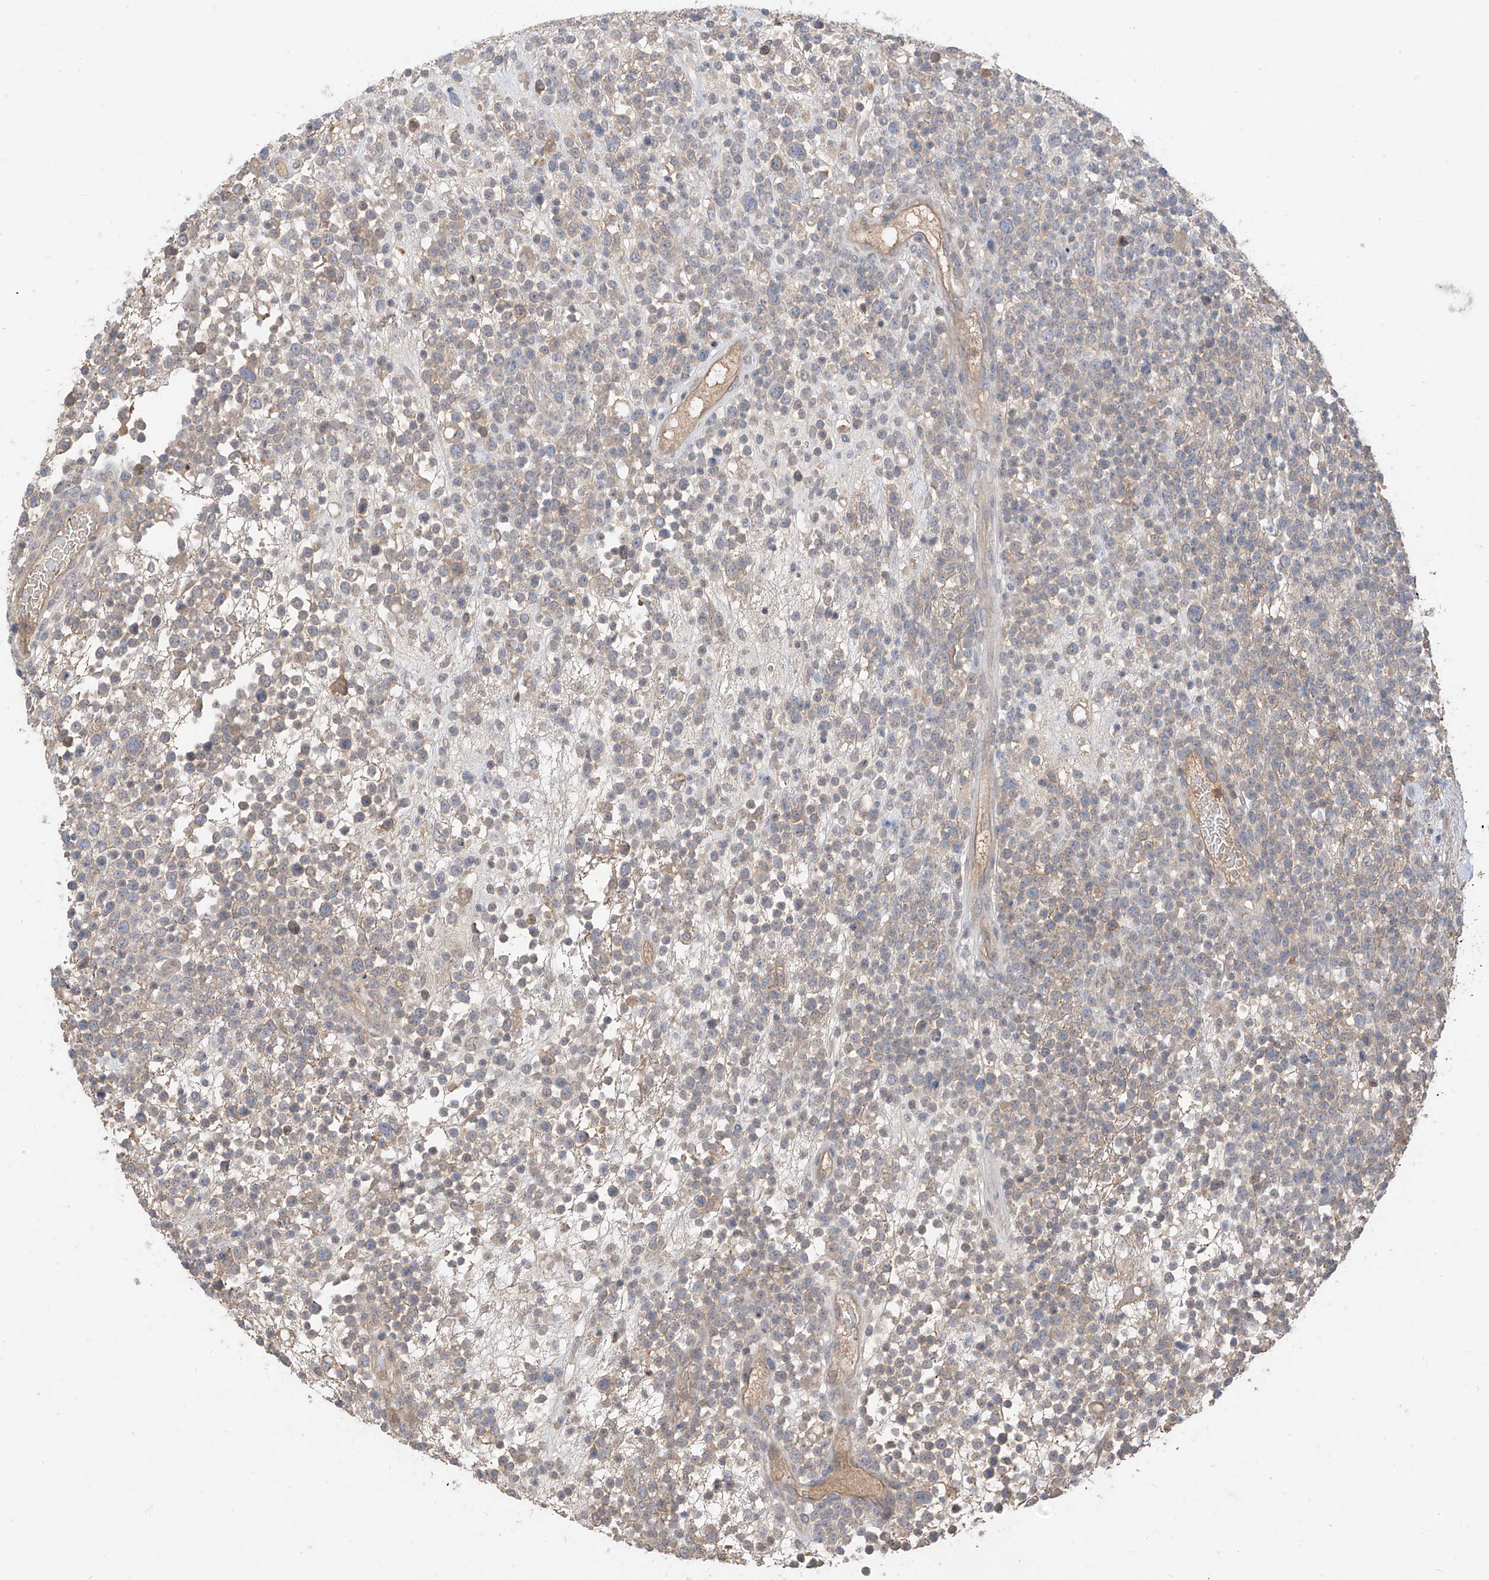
{"staining": {"intensity": "weak", "quantity": "<25%", "location": "cytoplasmic/membranous"}, "tissue": "lymphoma", "cell_type": "Tumor cells", "image_type": "cancer", "snomed": [{"axis": "morphology", "description": "Malignant lymphoma, non-Hodgkin's type, High grade"}, {"axis": "topography", "description": "Colon"}], "caption": "This is an immunohistochemistry (IHC) micrograph of human high-grade malignant lymphoma, non-Hodgkin's type. There is no expression in tumor cells.", "gene": "CACNA2D4", "patient": {"sex": "female", "age": 53}}